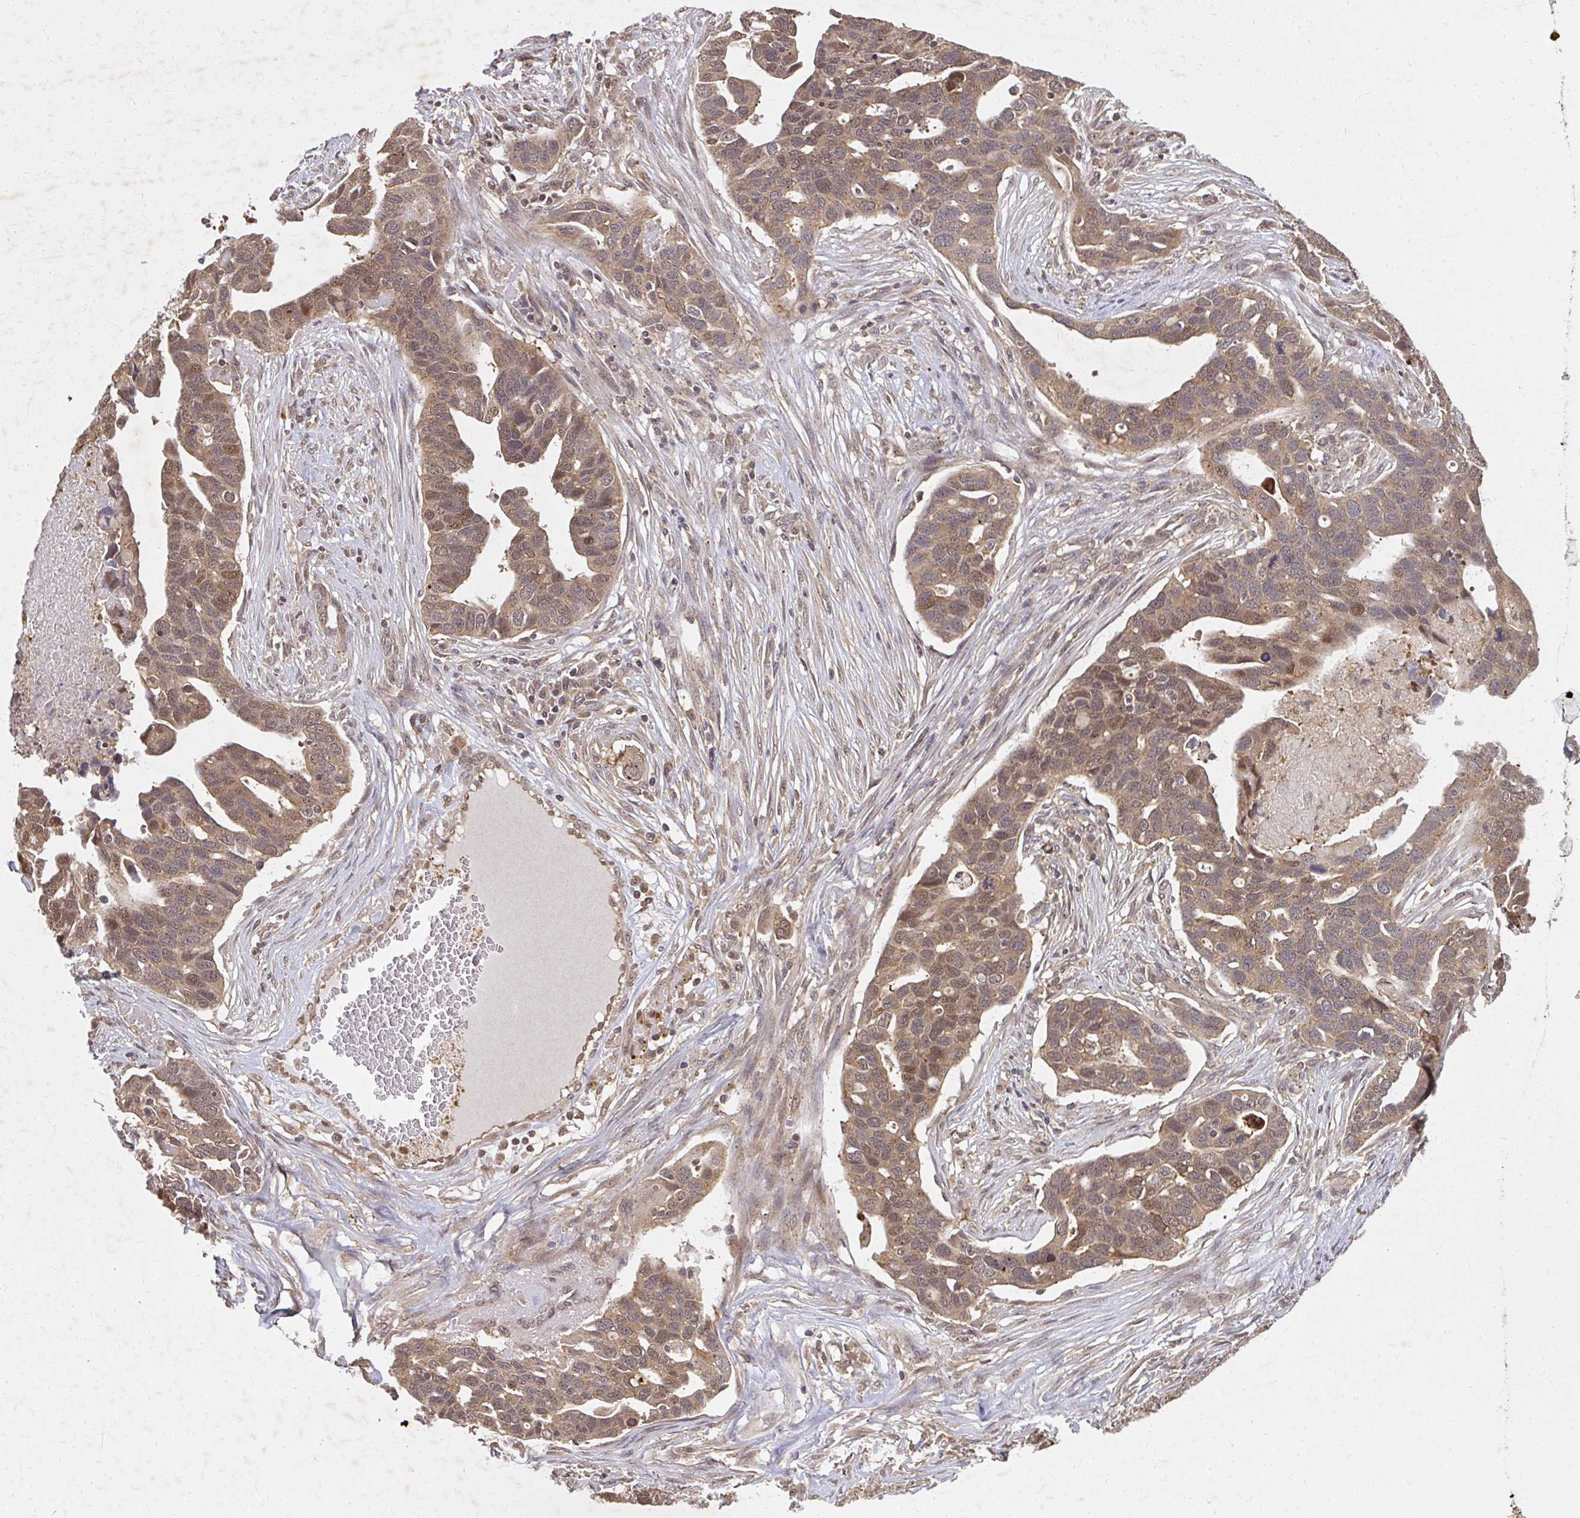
{"staining": {"intensity": "moderate", "quantity": ">75%", "location": "cytoplasmic/membranous,nuclear"}, "tissue": "ovarian cancer", "cell_type": "Tumor cells", "image_type": "cancer", "snomed": [{"axis": "morphology", "description": "Cystadenocarcinoma, serous, NOS"}, {"axis": "topography", "description": "Ovary"}], "caption": "Serous cystadenocarcinoma (ovarian) stained with DAB immunohistochemistry reveals medium levels of moderate cytoplasmic/membranous and nuclear expression in about >75% of tumor cells.", "gene": "LARS2", "patient": {"sex": "female", "age": 54}}